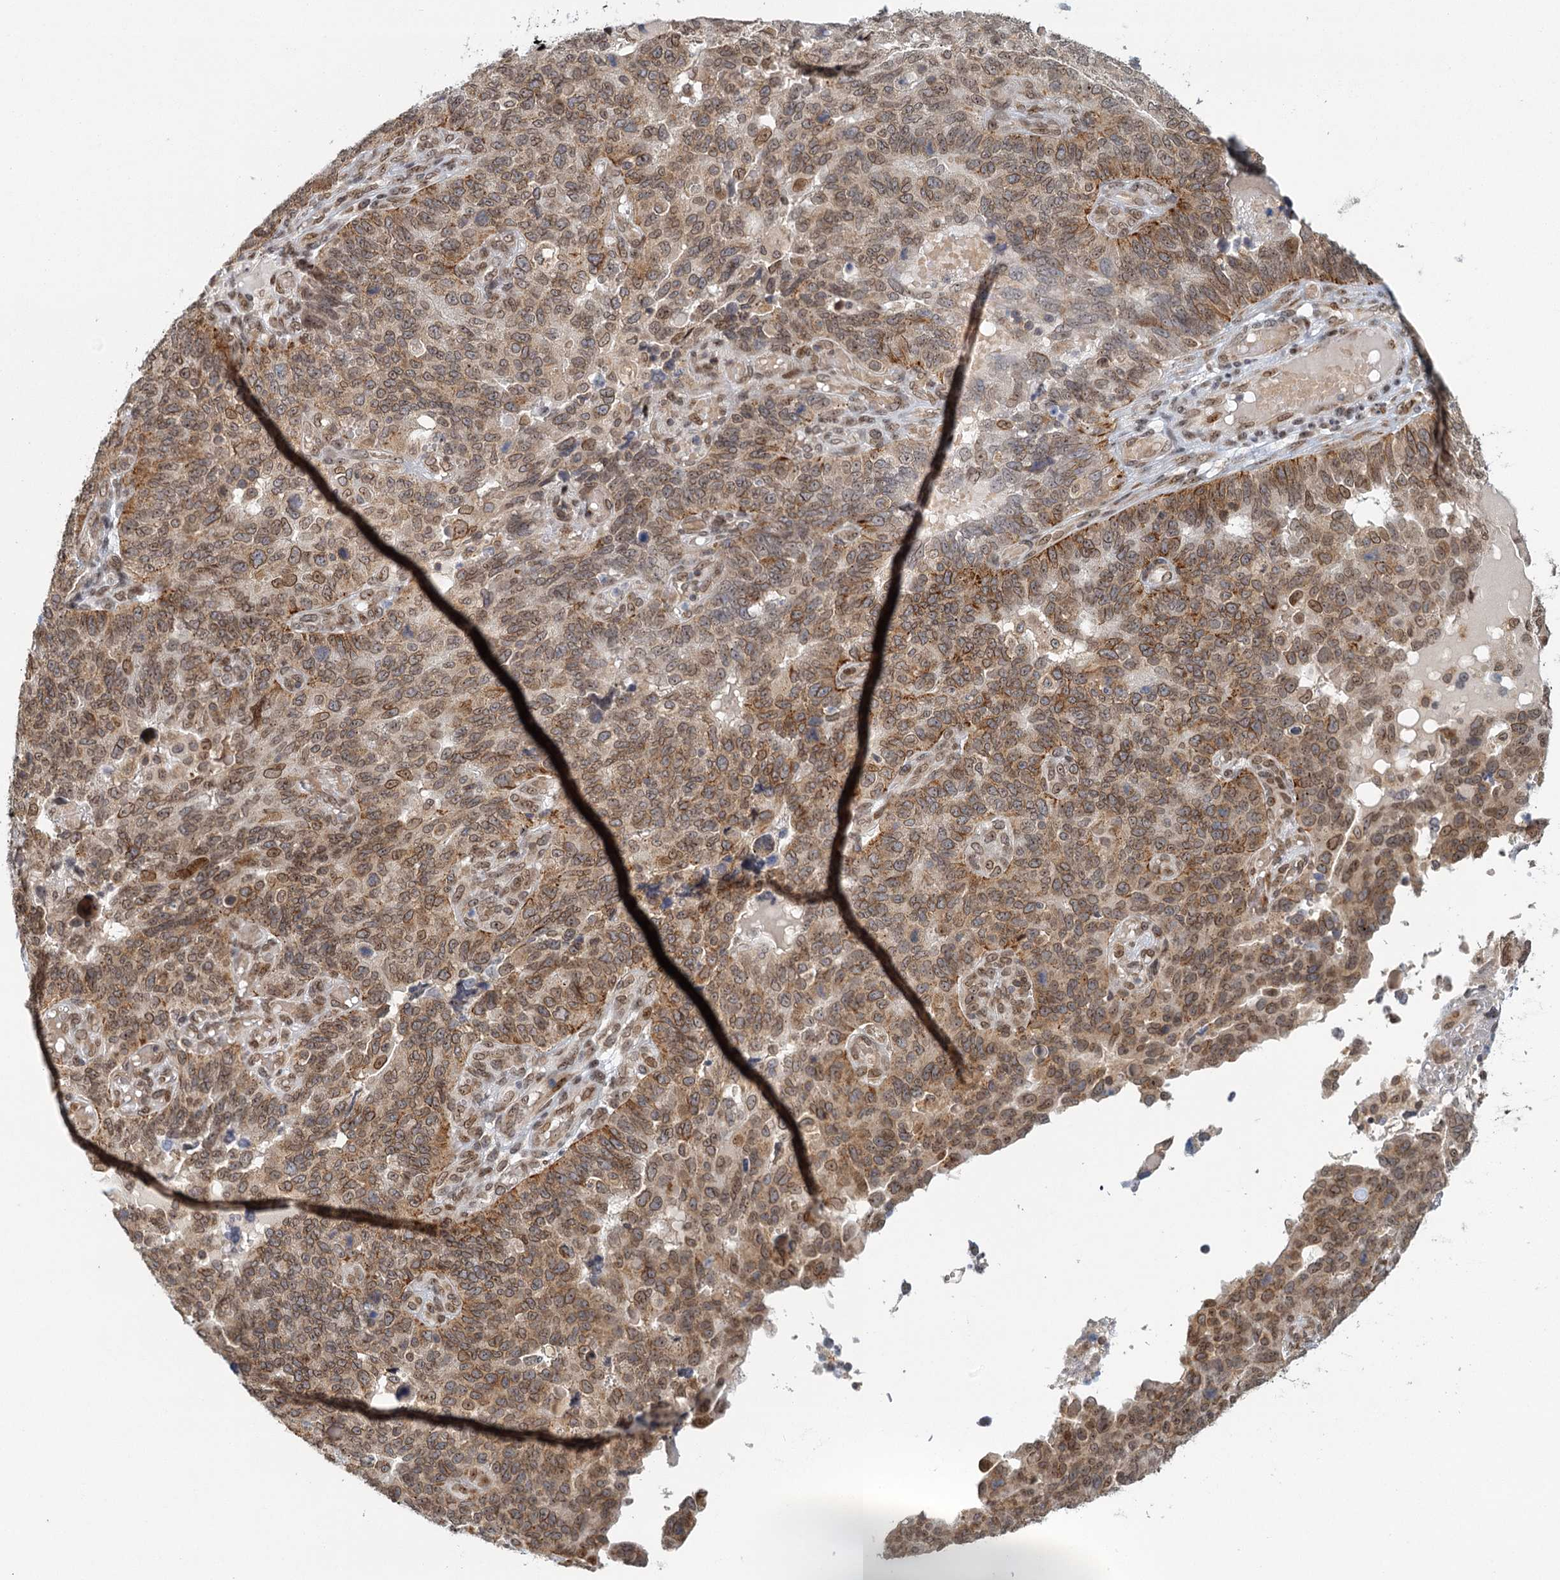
{"staining": {"intensity": "moderate", "quantity": ">75%", "location": "cytoplasmic/membranous,nuclear"}, "tissue": "endometrial cancer", "cell_type": "Tumor cells", "image_type": "cancer", "snomed": [{"axis": "morphology", "description": "Adenocarcinoma, NOS"}, {"axis": "topography", "description": "Endometrium"}], "caption": "The micrograph reveals immunohistochemical staining of adenocarcinoma (endometrial). There is moderate cytoplasmic/membranous and nuclear staining is present in about >75% of tumor cells. (brown staining indicates protein expression, while blue staining denotes nuclei).", "gene": "TREX1", "patient": {"sex": "female", "age": 66}}